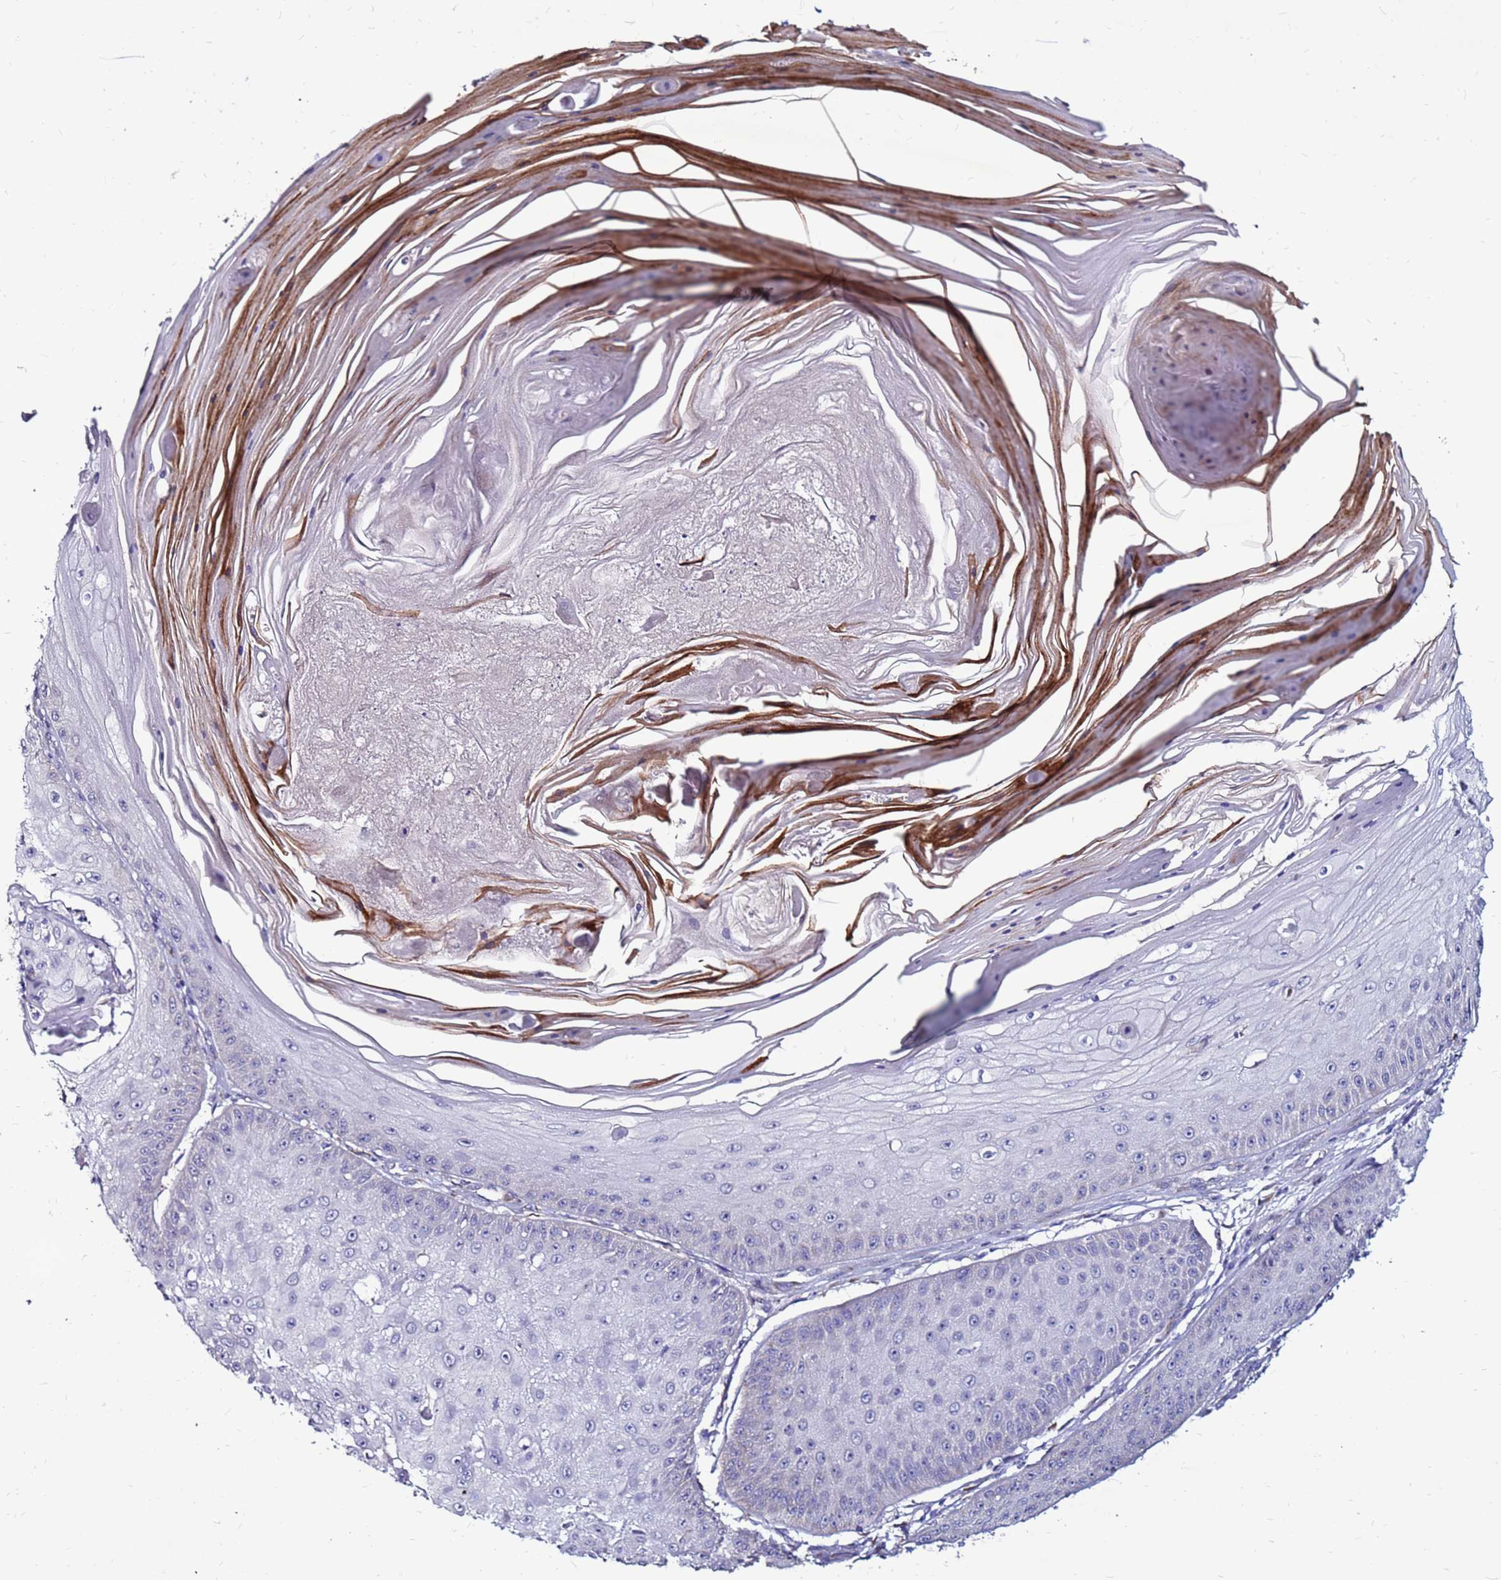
{"staining": {"intensity": "negative", "quantity": "none", "location": "none"}, "tissue": "skin cancer", "cell_type": "Tumor cells", "image_type": "cancer", "snomed": [{"axis": "morphology", "description": "Squamous cell carcinoma, NOS"}, {"axis": "topography", "description": "Skin"}], "caption": "The IHC photomicrograph has no significant expression in tumor cells of squamous cell carcinoma (skin) tissue.", "gene": "SLC44A3", "patient": {"sex": "male", "age": 70}}